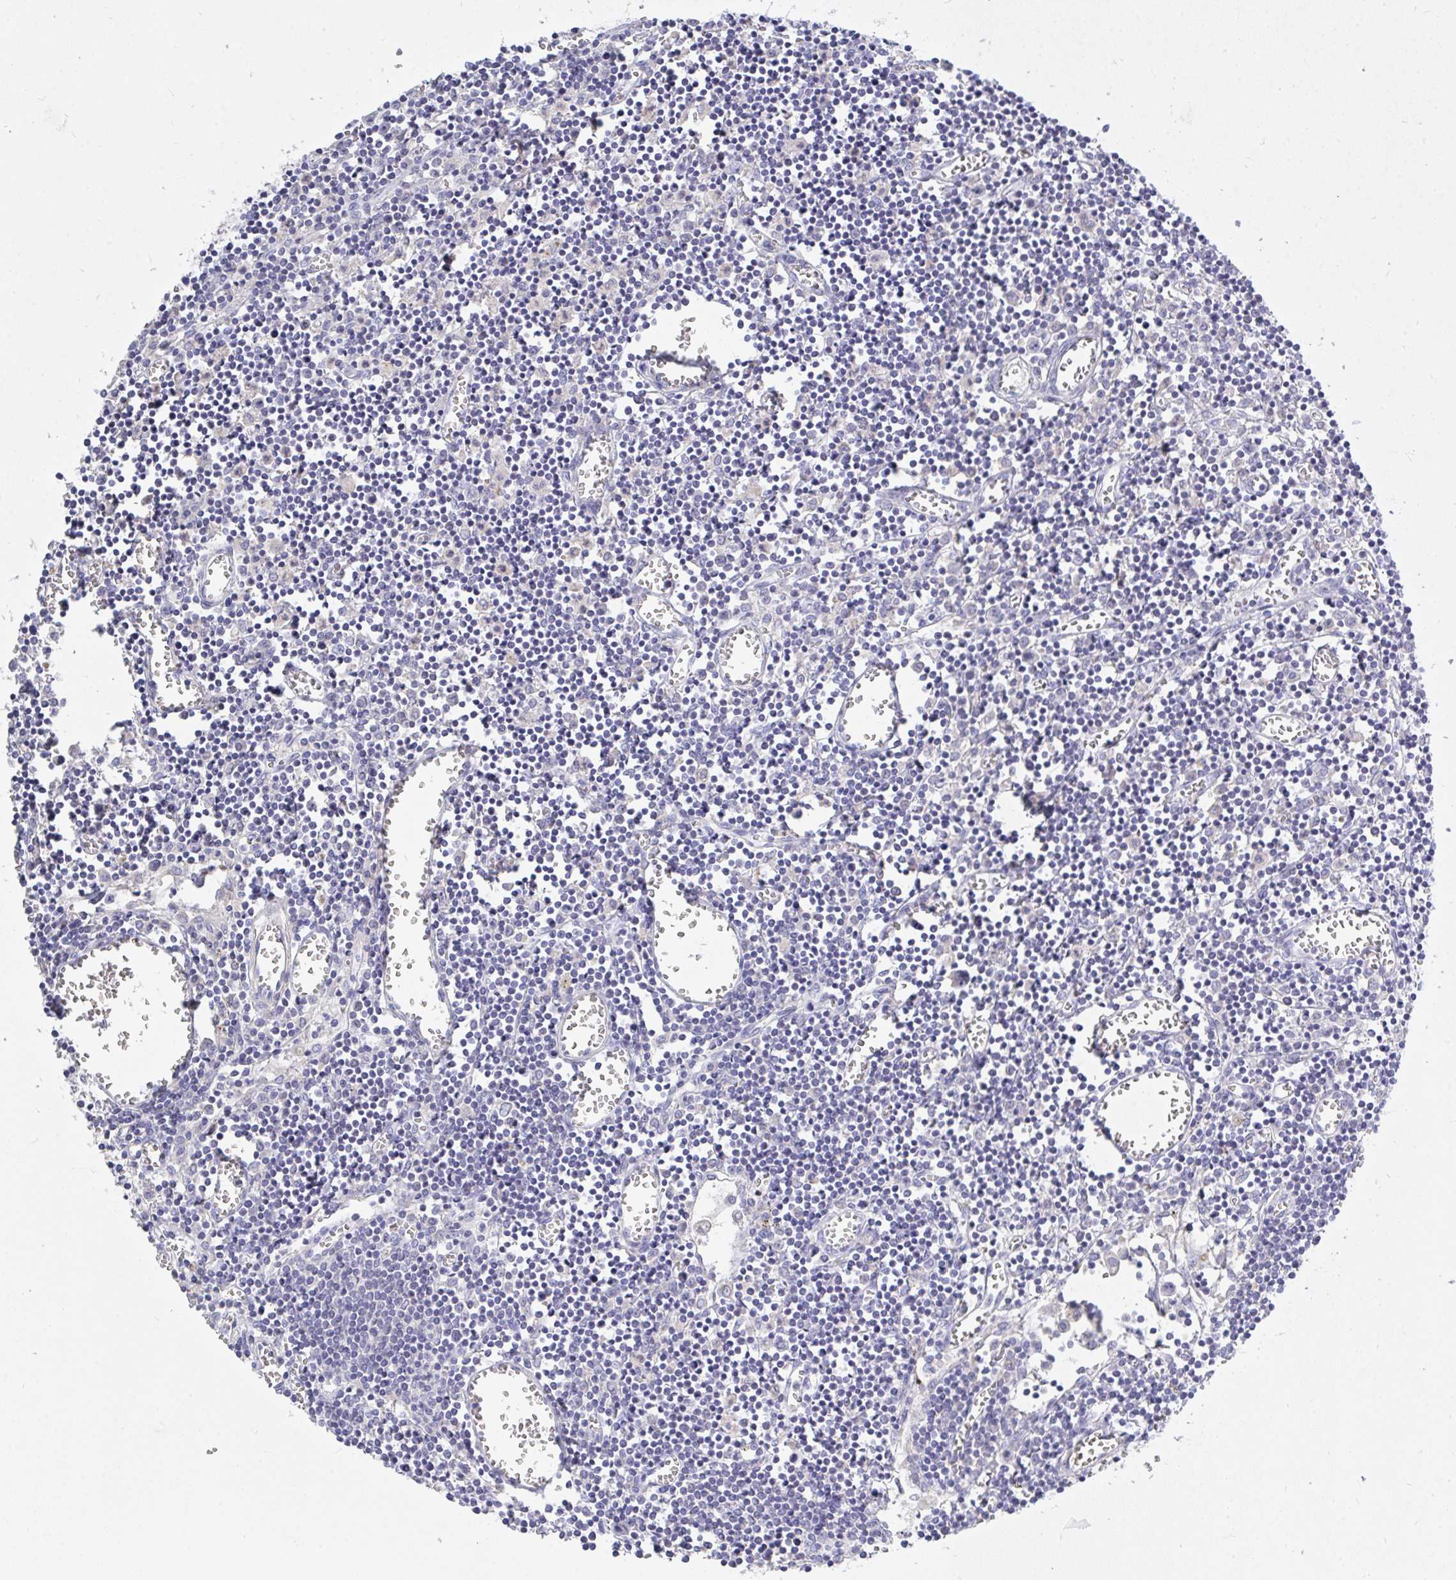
{"staining": {"intensity": "negative", "quantity": "none", "location": "none"}, "tissue": "lymph node", "cell_type": "Germinal center cells", "image_type": "normal", "snomed": [{"axis": "morphology", "description": "Normal tissue, NOS"}, {"axis": "topography", "description": "Lymph node"}], "caption": "DAB immunohistochemical staining of unremarkable lymph node shows no significant positivity in germinal center cells. (DAB (3,3'-diaminobenzidine) IHC with hematoxylin counter stain).", "gene": "ZNF561", "patient": {"sex": "male", "age": 66}}